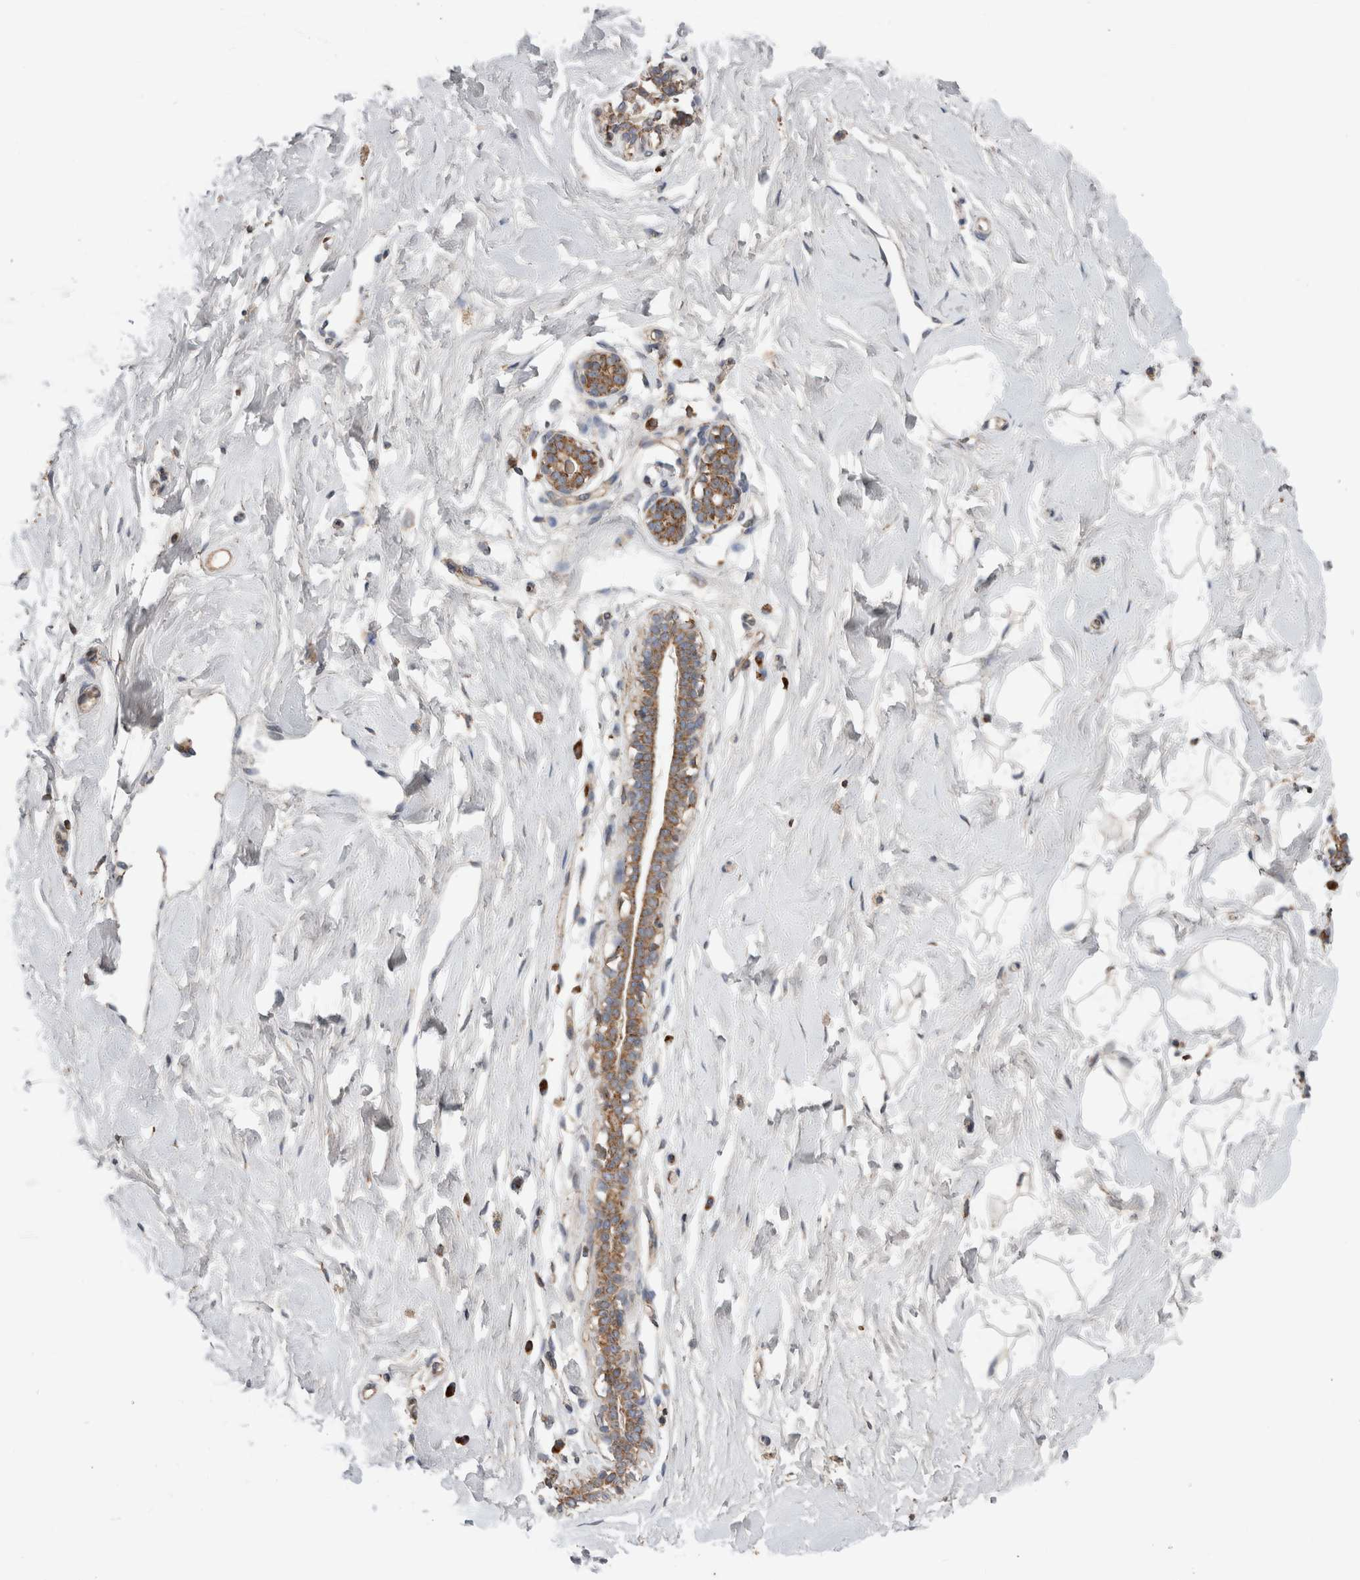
{"staining": {"intensity": "negative", "quantity": "none", "location": "none"}, "tissue": "breast", "cell_type": "Adipocytes", "image_type": "normal", "snomed": [{"axis": "morphology", "description": "Normal tissue, NOS"}, {"axis": "morphology", "description": "Adenoma, NOS"}, {"axis": "topography", "description": "Breast"}], "caption": "Adipocytes show no significant expression in benign breast.", "gene": "KIF21B", "patient": {"sex": "female", "age": 23}}